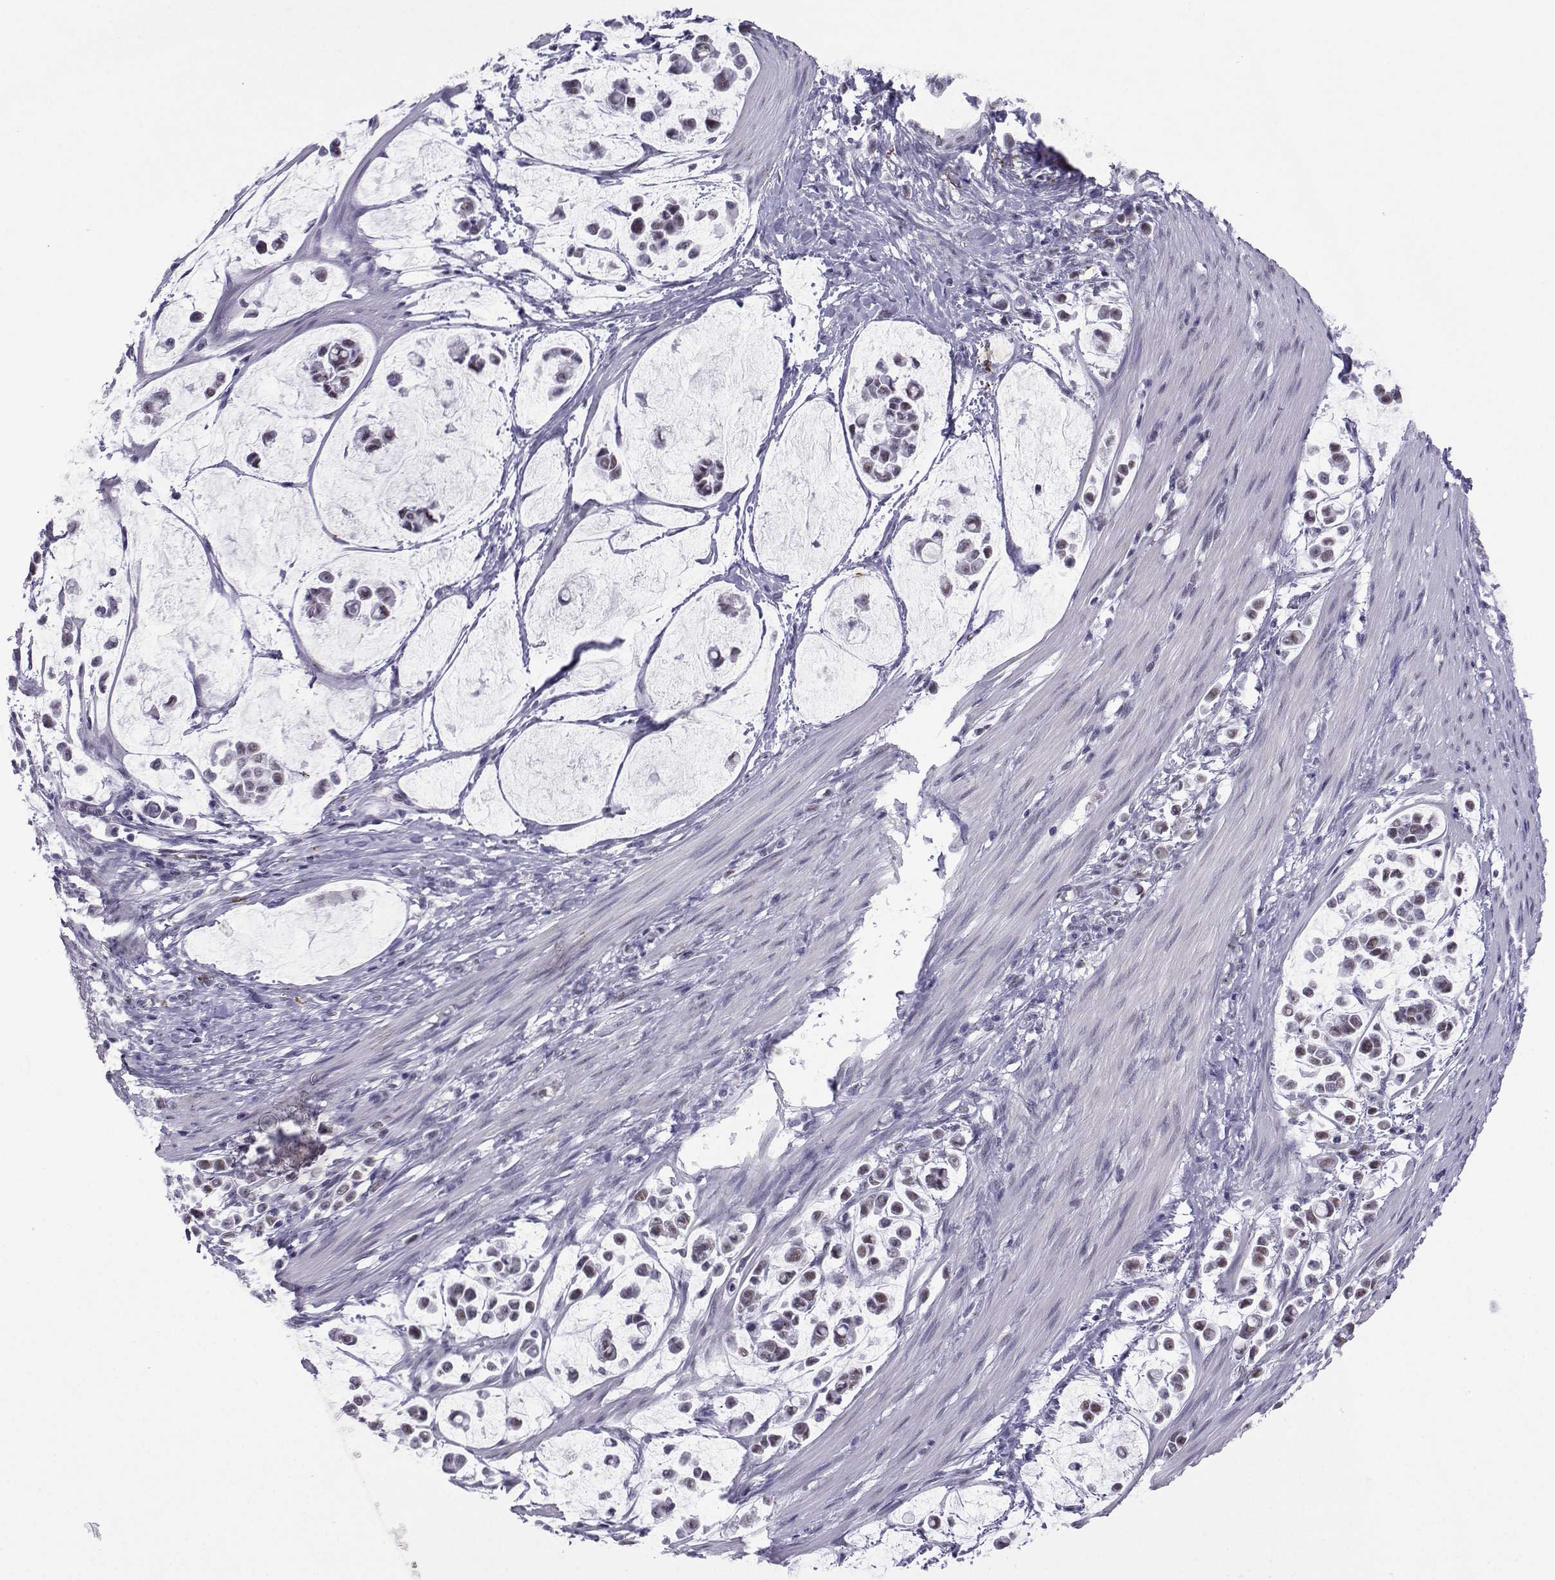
{"staining": {"intensity": "weak", "quantity": "<25%", "location": "nuclear"}, "tissue": "stomach cancer", "cell_type": "Tumor cells", "image_type": "cancer", "snomed": [{"axis": "morphology", "description": "Adenocarcinoma, NOS"}, {"axis": "topography", "description": "Stomach"}], "caption": "This is an IHC image of human adenocarcinoma (stomach). There is no staining in tumor cells.", "gene": "LORICRIN", "patient": {"sex": "male", "age": 82}}